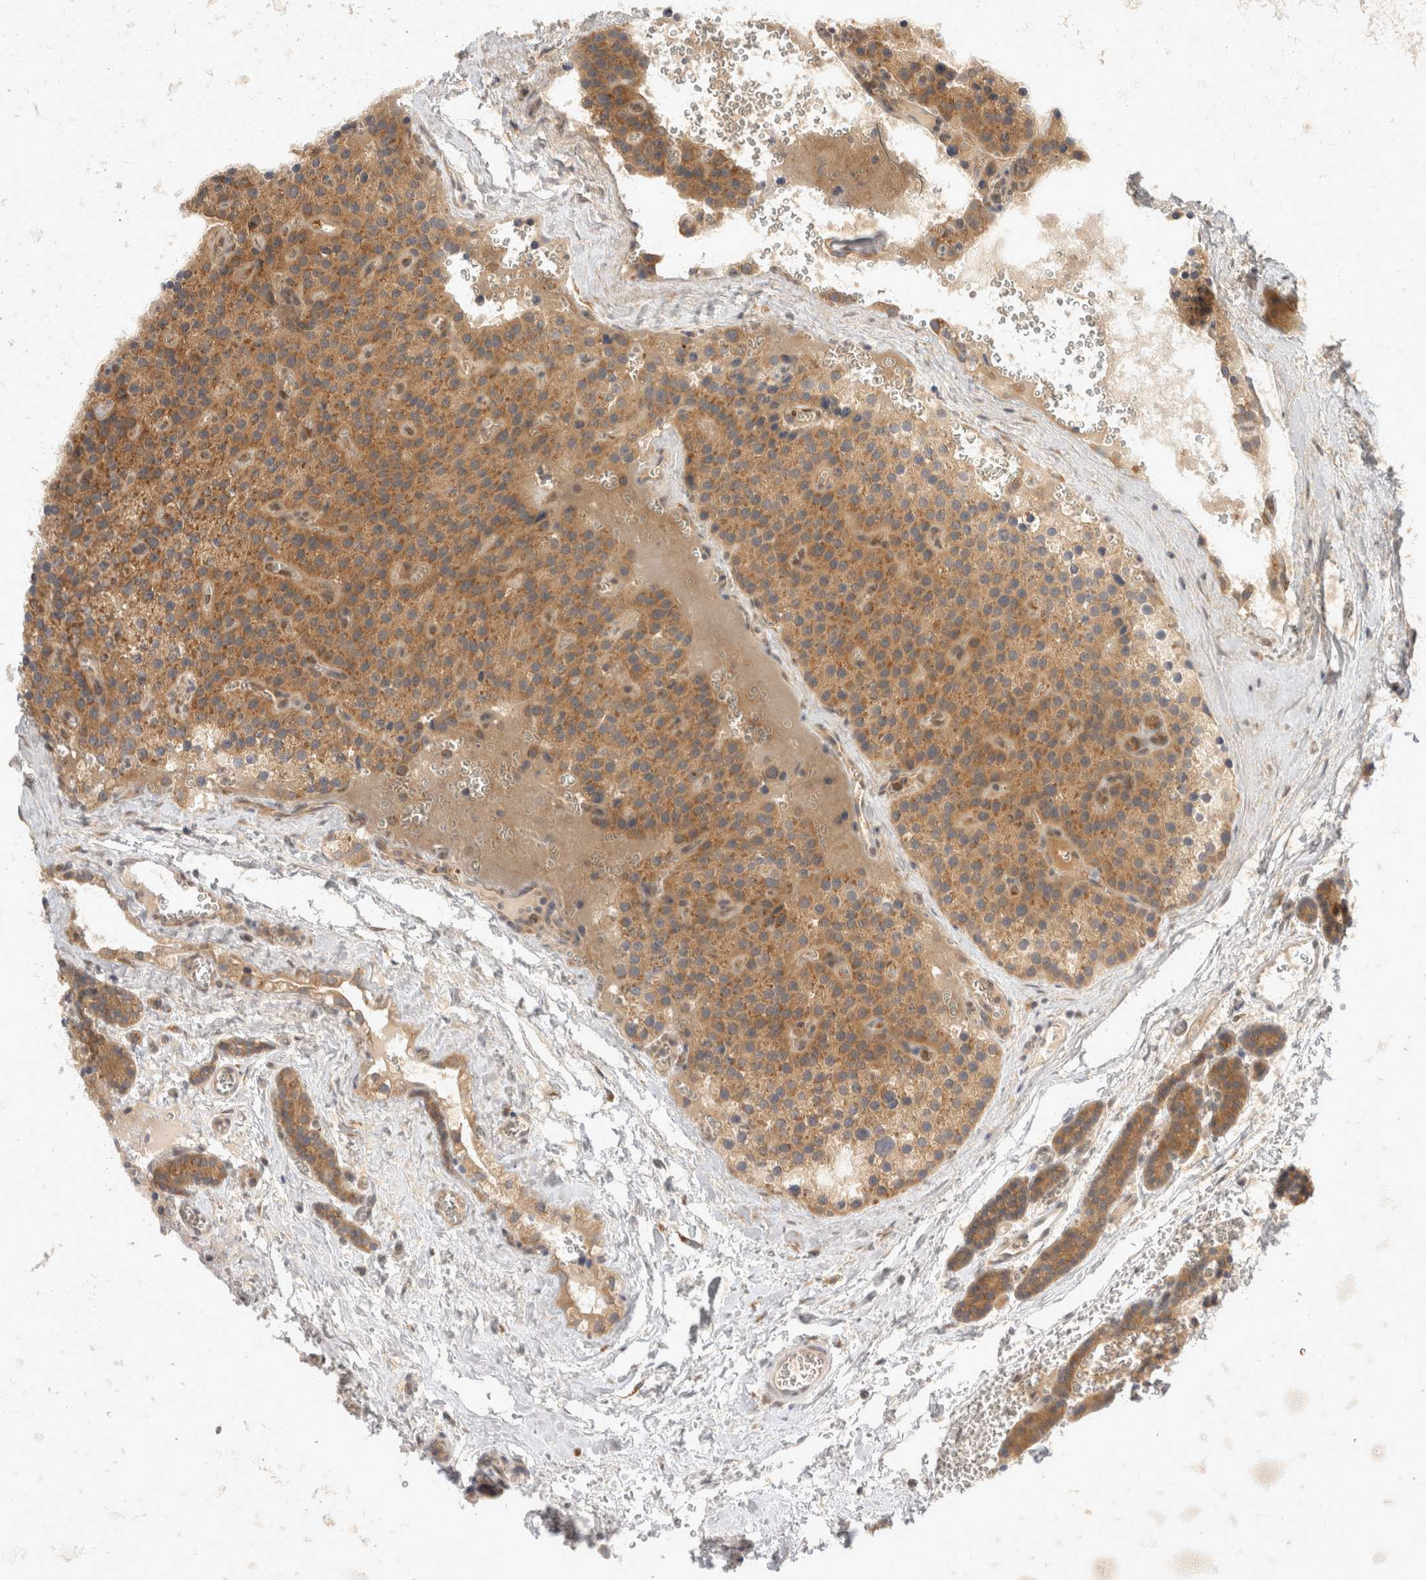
{"staining": {"intensity": "moderate", "quantity": ">75%", "location": "cytoplasmic/membranous"}, "tissue": "parathyroid gland", "cell_type": "Glandular cells", "image_type": "normal", "snomed": [{"axis": "morphology", "description": "Normal tissue, NOS"}, {"axis": "topography", "description": "Parathyroid gland"}], "caption": "Immunohistochemical staining of benign human parathyroid gland demonstrates moderate cytoplasmic/membranous protein positivity in about >75% of glandular cells. (DAB IHC, brown staining for protein, blue staining for nuclei).", "gene": "EIF4G3", "patient": {"sex": "female", "age": 64}}